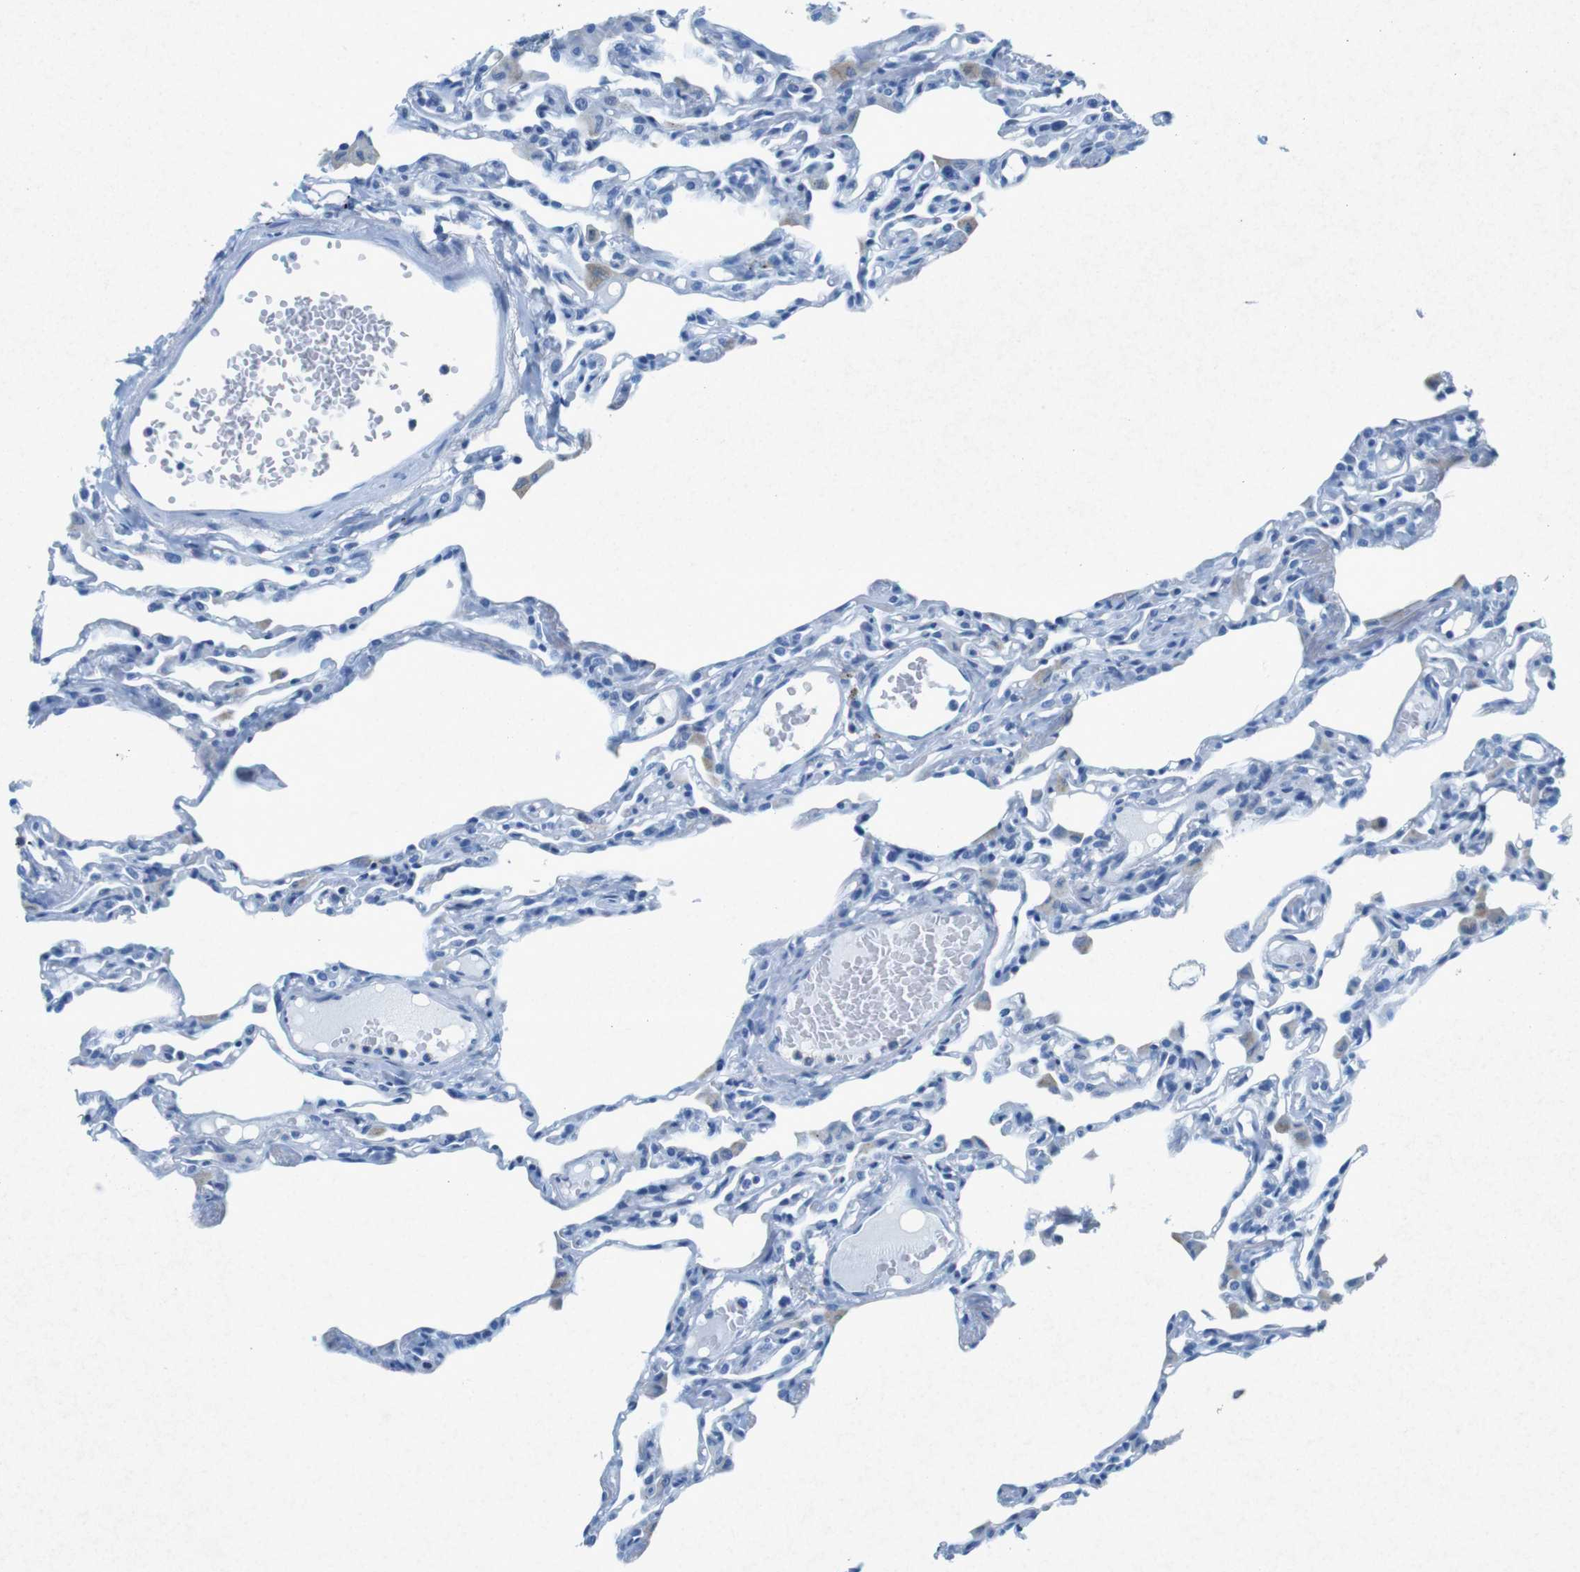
{"staining": {"intensity": "negative", "quantity": "none", "location": "none"}, "tissue": "lung", "cell_type": "Alveolar cells", "image_type": "normal", "snomed": [{"axis": "morphology", "description": "Normal tissue, NOS"}, {"axis": "topography", "description": "Lung"}], "caption": "A micrograph of human lung is negative for staining in alveolar cells. (DAB immunohistochemistry (IHC) with hematoxylin counter stain).", "gene": "CTAG1B", "patient": {"sex": "female", "age": 49}}